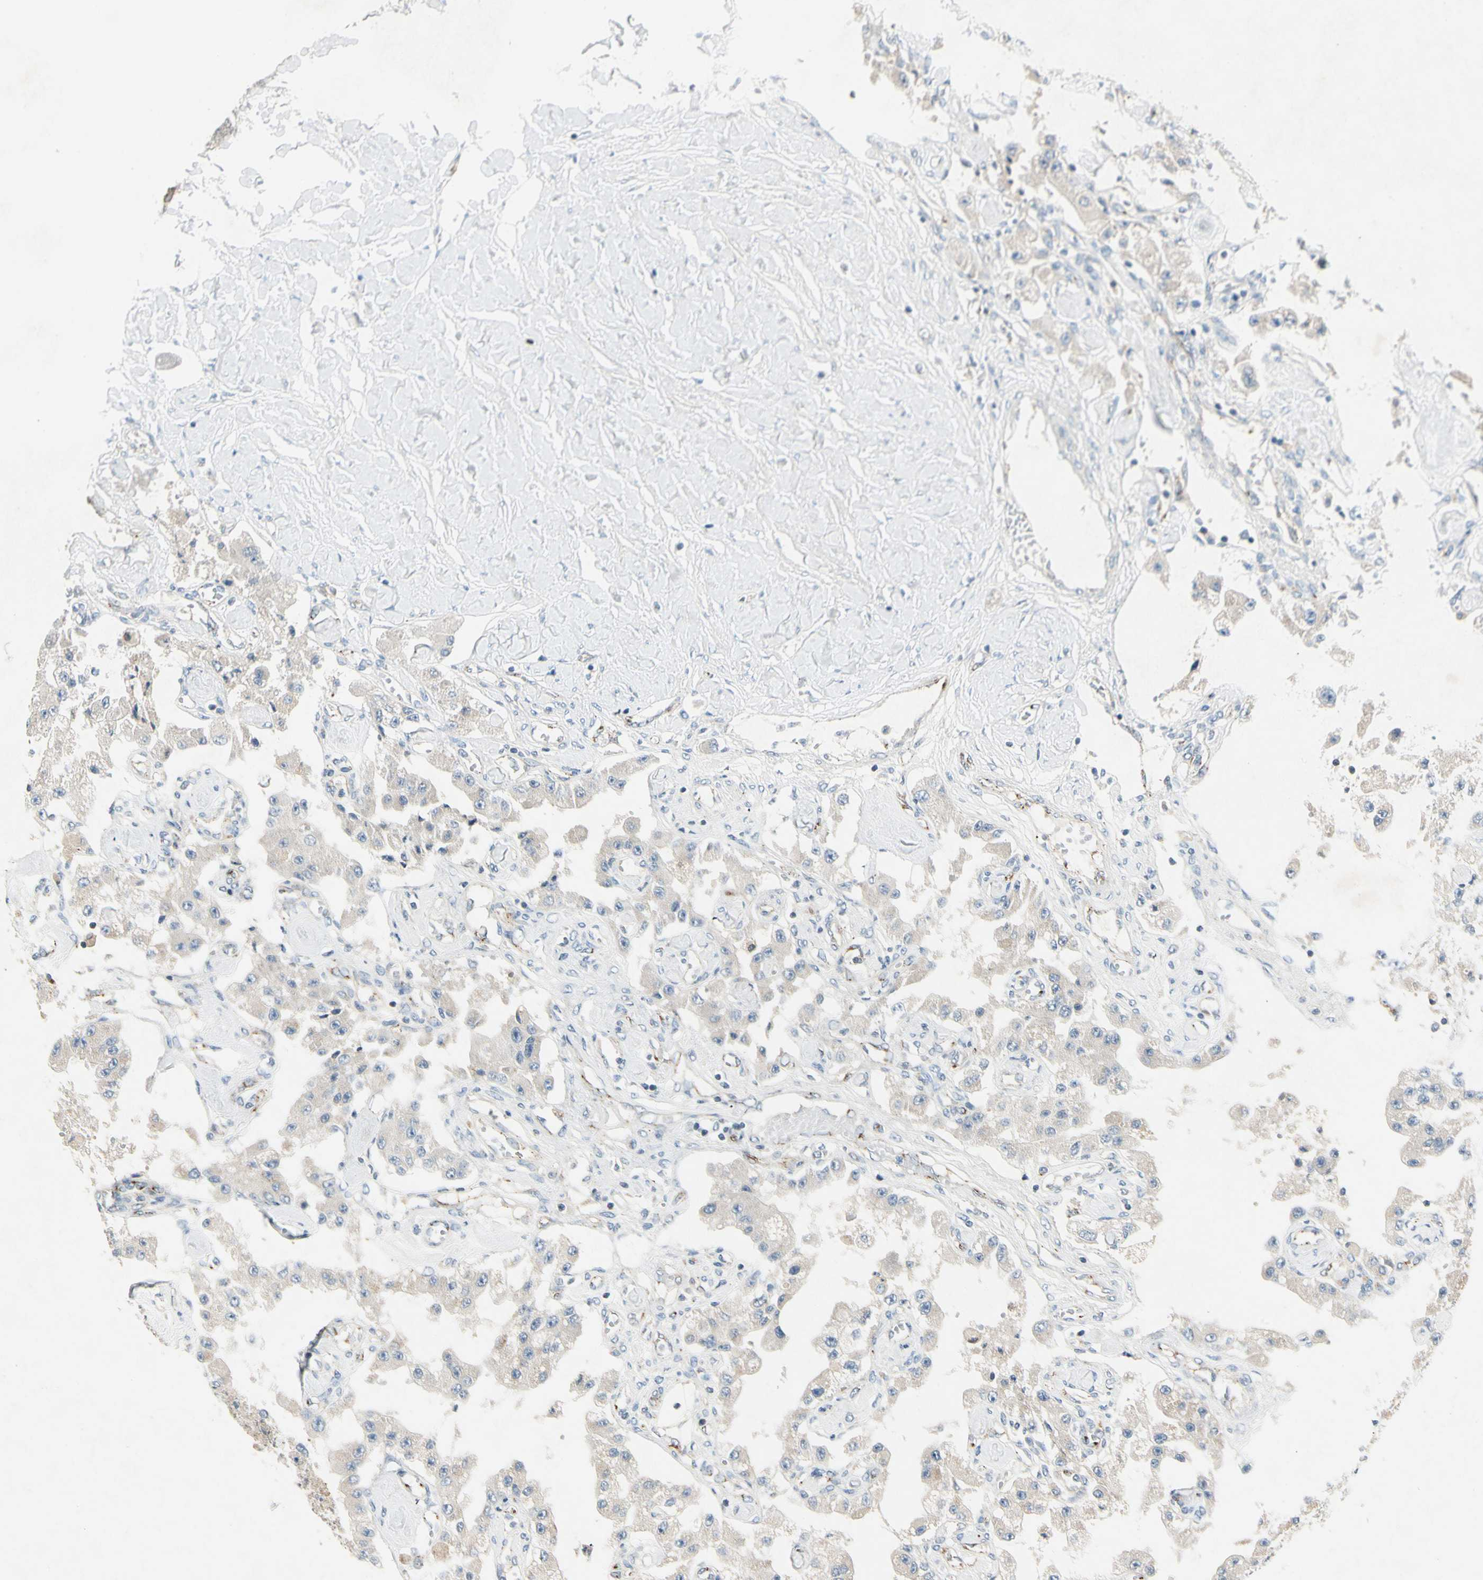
{"staining": {"intensity": "negative", "quantity": "none", "location": "none"}, "tissue": "carcinoid", "cell_type": "Tumor cells", "image_type": "cancer", "snomed": [{"axis": "morphology", "description": "Carcinoid, malignant, NOS"}, {"axis": "topography", "description": "Pancreas"}], "caption": "Carcinoid stained for a protein using IHC shows no positivity tumor cells.", "gene": "MANSC1", "patient": {"sex": "male", "age": 41}}